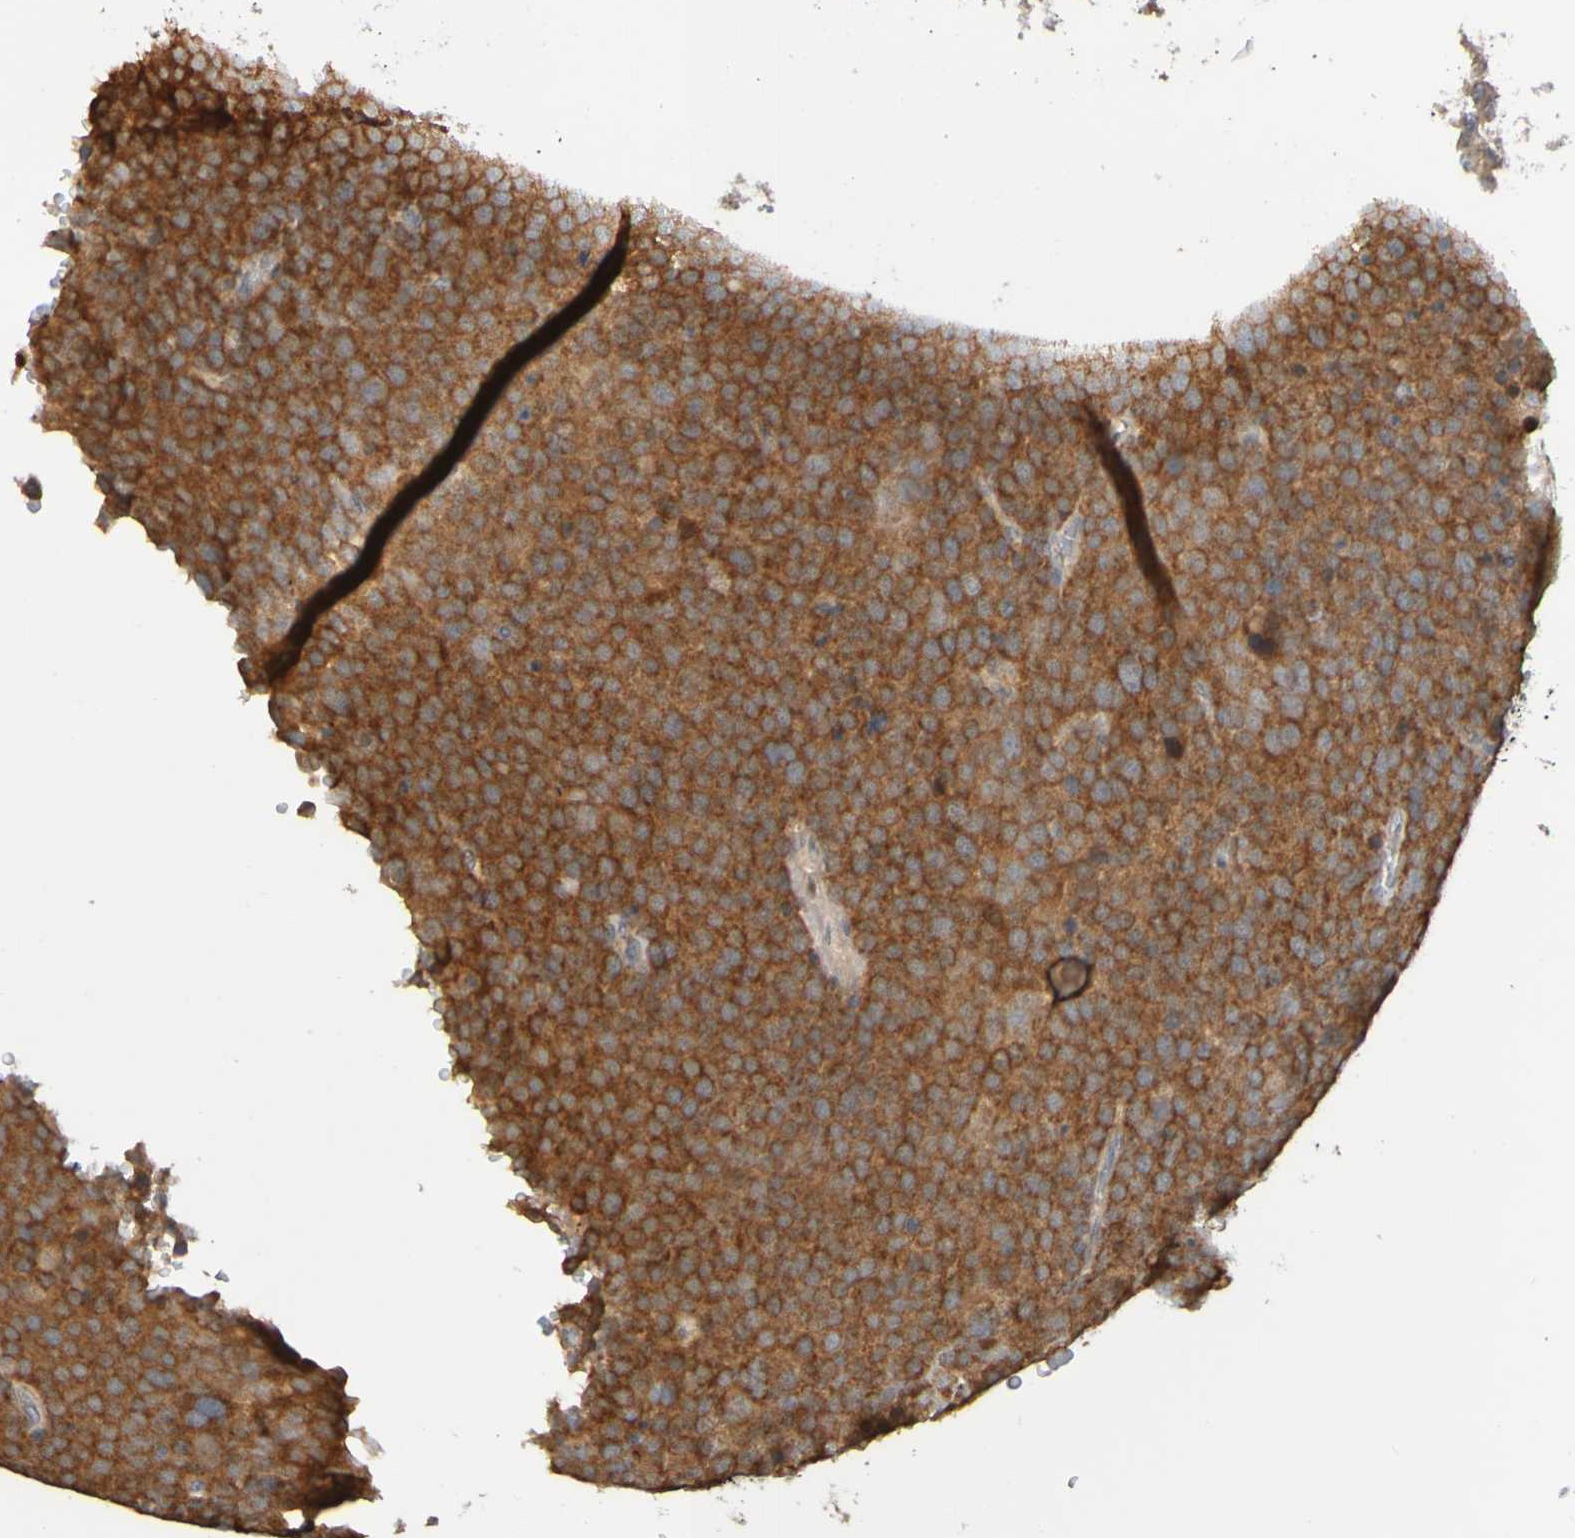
{"staining": {"intensity": "strong", "quantity": ">75%", "location": "cytoplasmic/membranous"}, "tissue": "testis cancer", "cell_type": "Tumor cells", "image_type": "cancer", "snomed": [{"axis": "morphology", "description": "Seminoma, NOS"}, {"axis": "topography", "description": "Testis"}], "caption": "IHC micrograph of neoplastic tissue: seminoma (testis) stained using immunohistochemistry demonstrates high levels of strong protein expression localized specifically in the cytoplasmic/membranous of tumor cells, appearing as a cytoplasmic/membranous brown color.", "gene": "NAV2", "patient": {"sex": "male", "age": 71}}